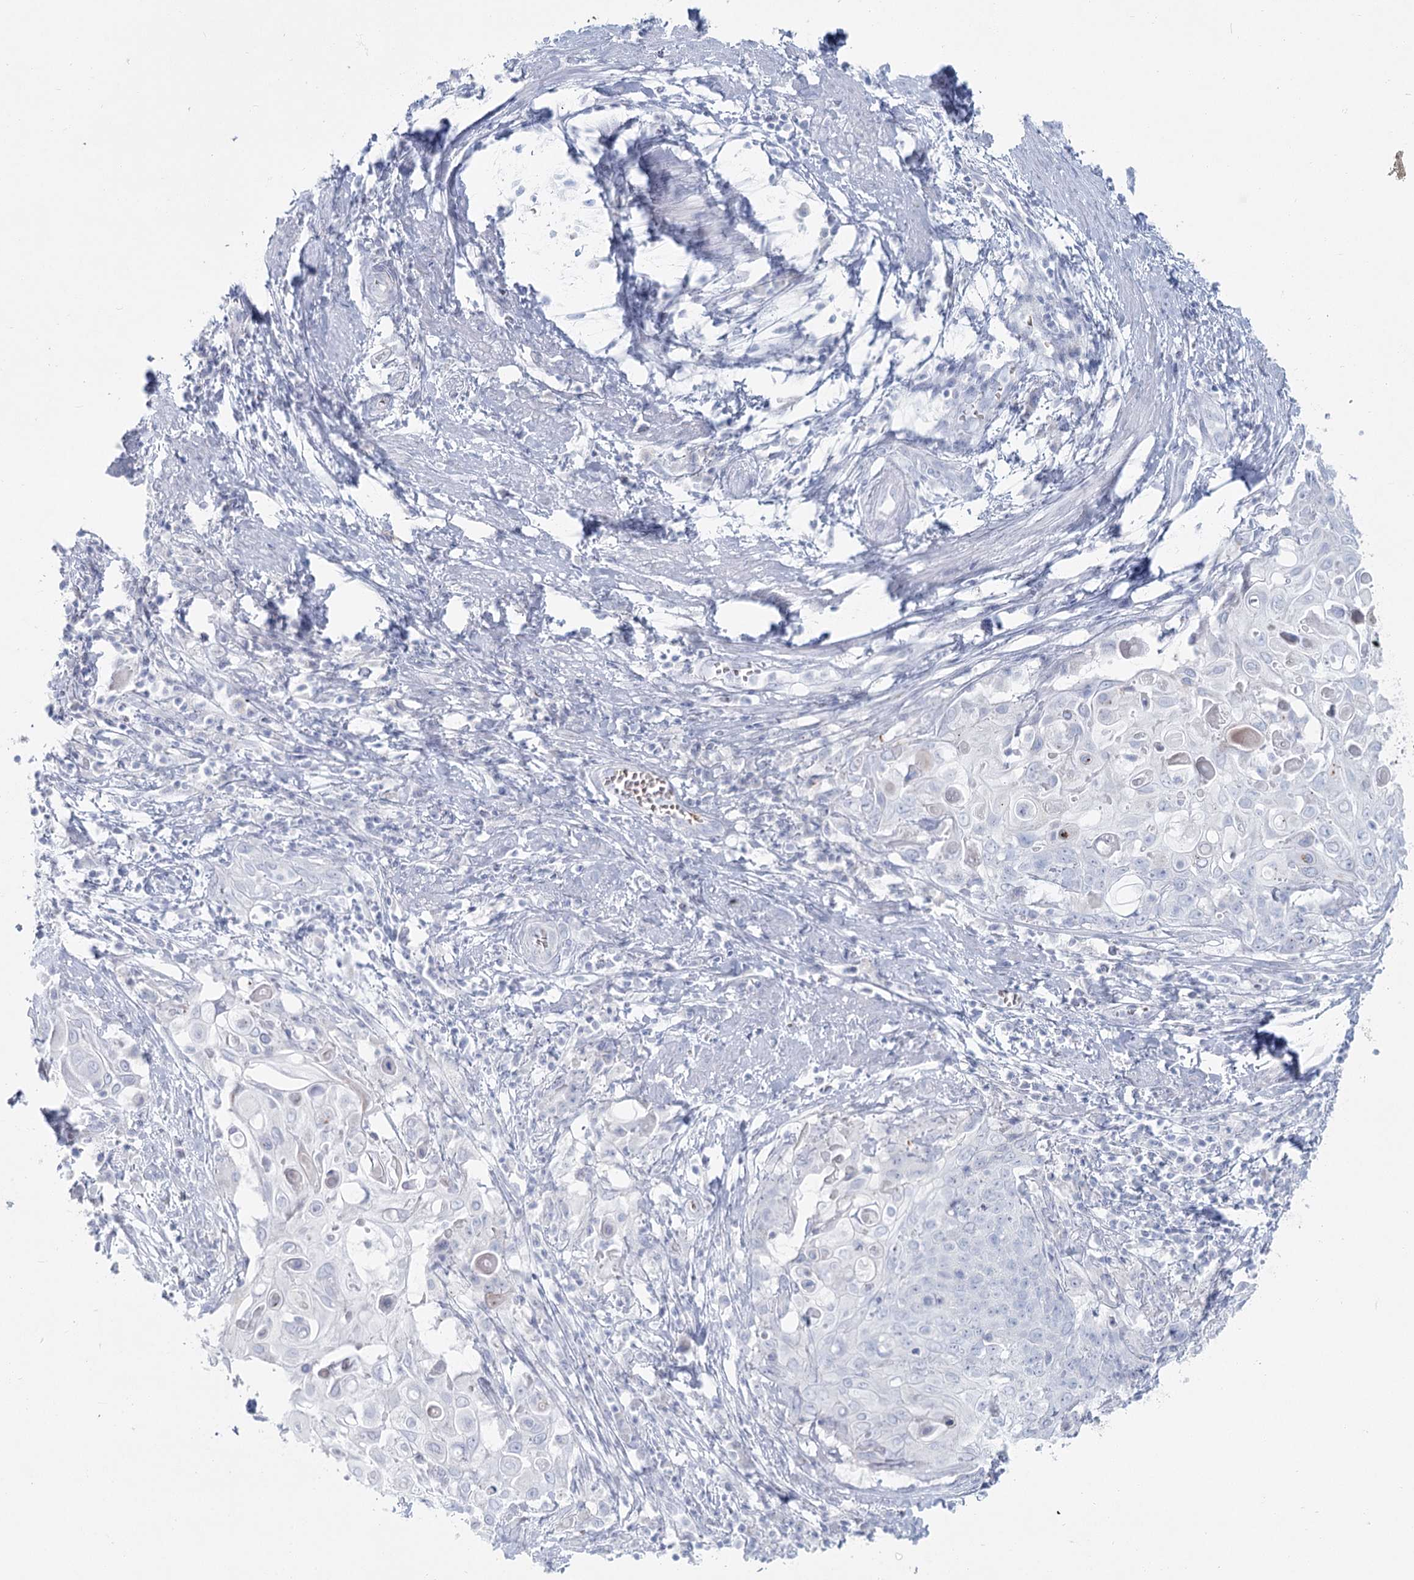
{"staining": {"intensity": "negative", "quantity": "none", "location": "none"}, "tissue": "cervical cancer", "cell_type": "Tumor cells", "image_type": "cancer", "snomed": [{"axis": "morphology", "description": "Squamous cell carcinoma, NOS"}, {"axis": "topography", "description": "Cervix"}], "caption": "DAB (3,3'-diaminobenzidine) immunohistochemical staining of cervical cancer (squamous cell carcinoma) displays no significant expression in tumor cells.", "gene": "IFIT5", "patient": {"sex": "female", "age": 39}}